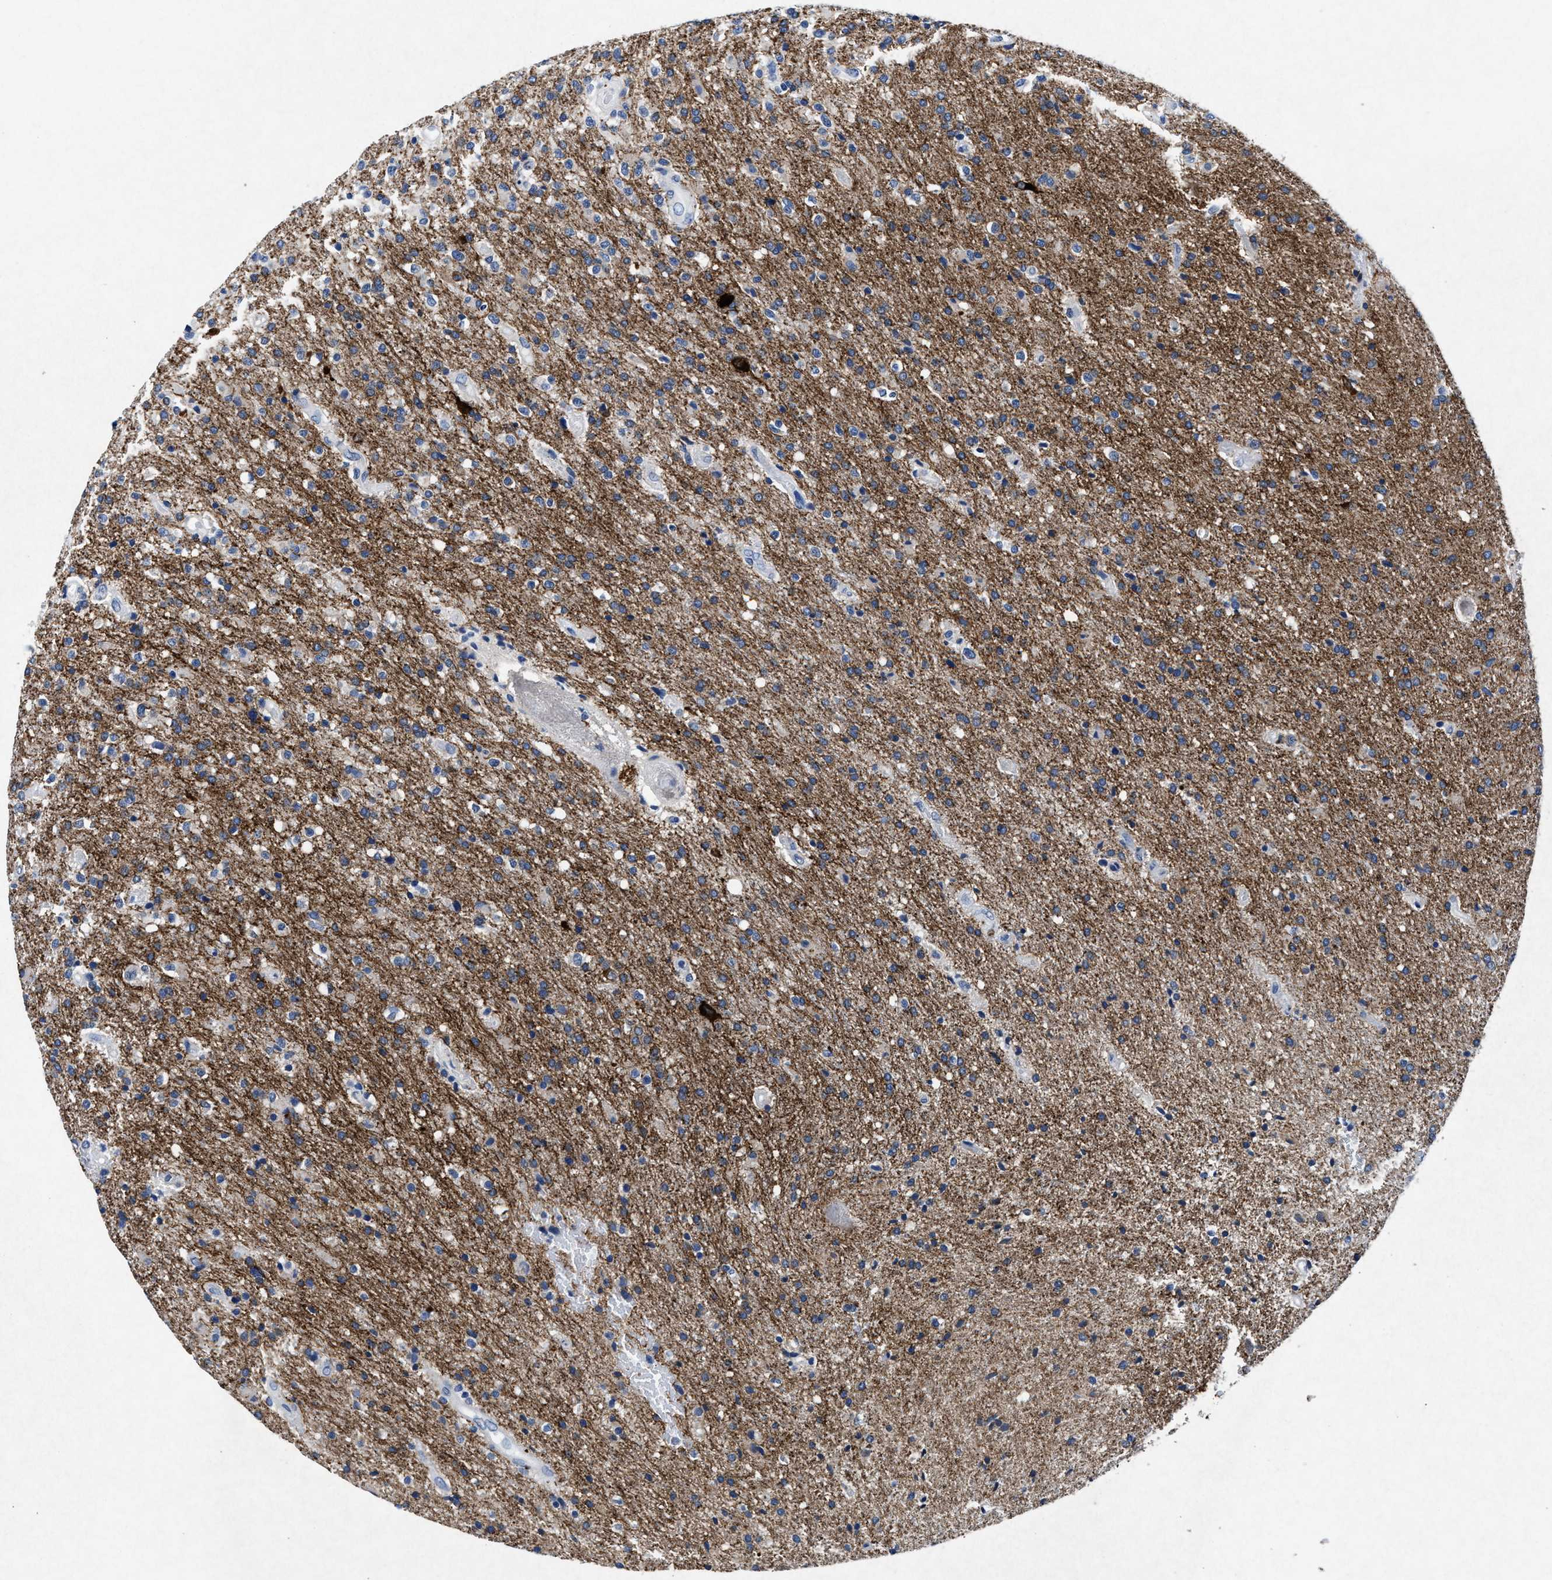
{"staining": {"intensity": "moderate", "quantity": "25%-75%", "location": "cytoplasmic/membranous"}, "tissue": "glioma", "cell_type": "Tumor cells", "image_type": "cancer", "snomed": [{"axis": "morphology", "description": "Glioma, malignant, High grade"}, {"axis": "topography", "description": "Brain"}], "caption": "About 25%-75% of tumor cells in high-grade glioma (malignant) exhibit moderate cytoplasmic/membranous protein expression as visualized by brown immunohistochemical staining.", "gene": "MAP6", "patient": {"sex": "male", "age": 72}}